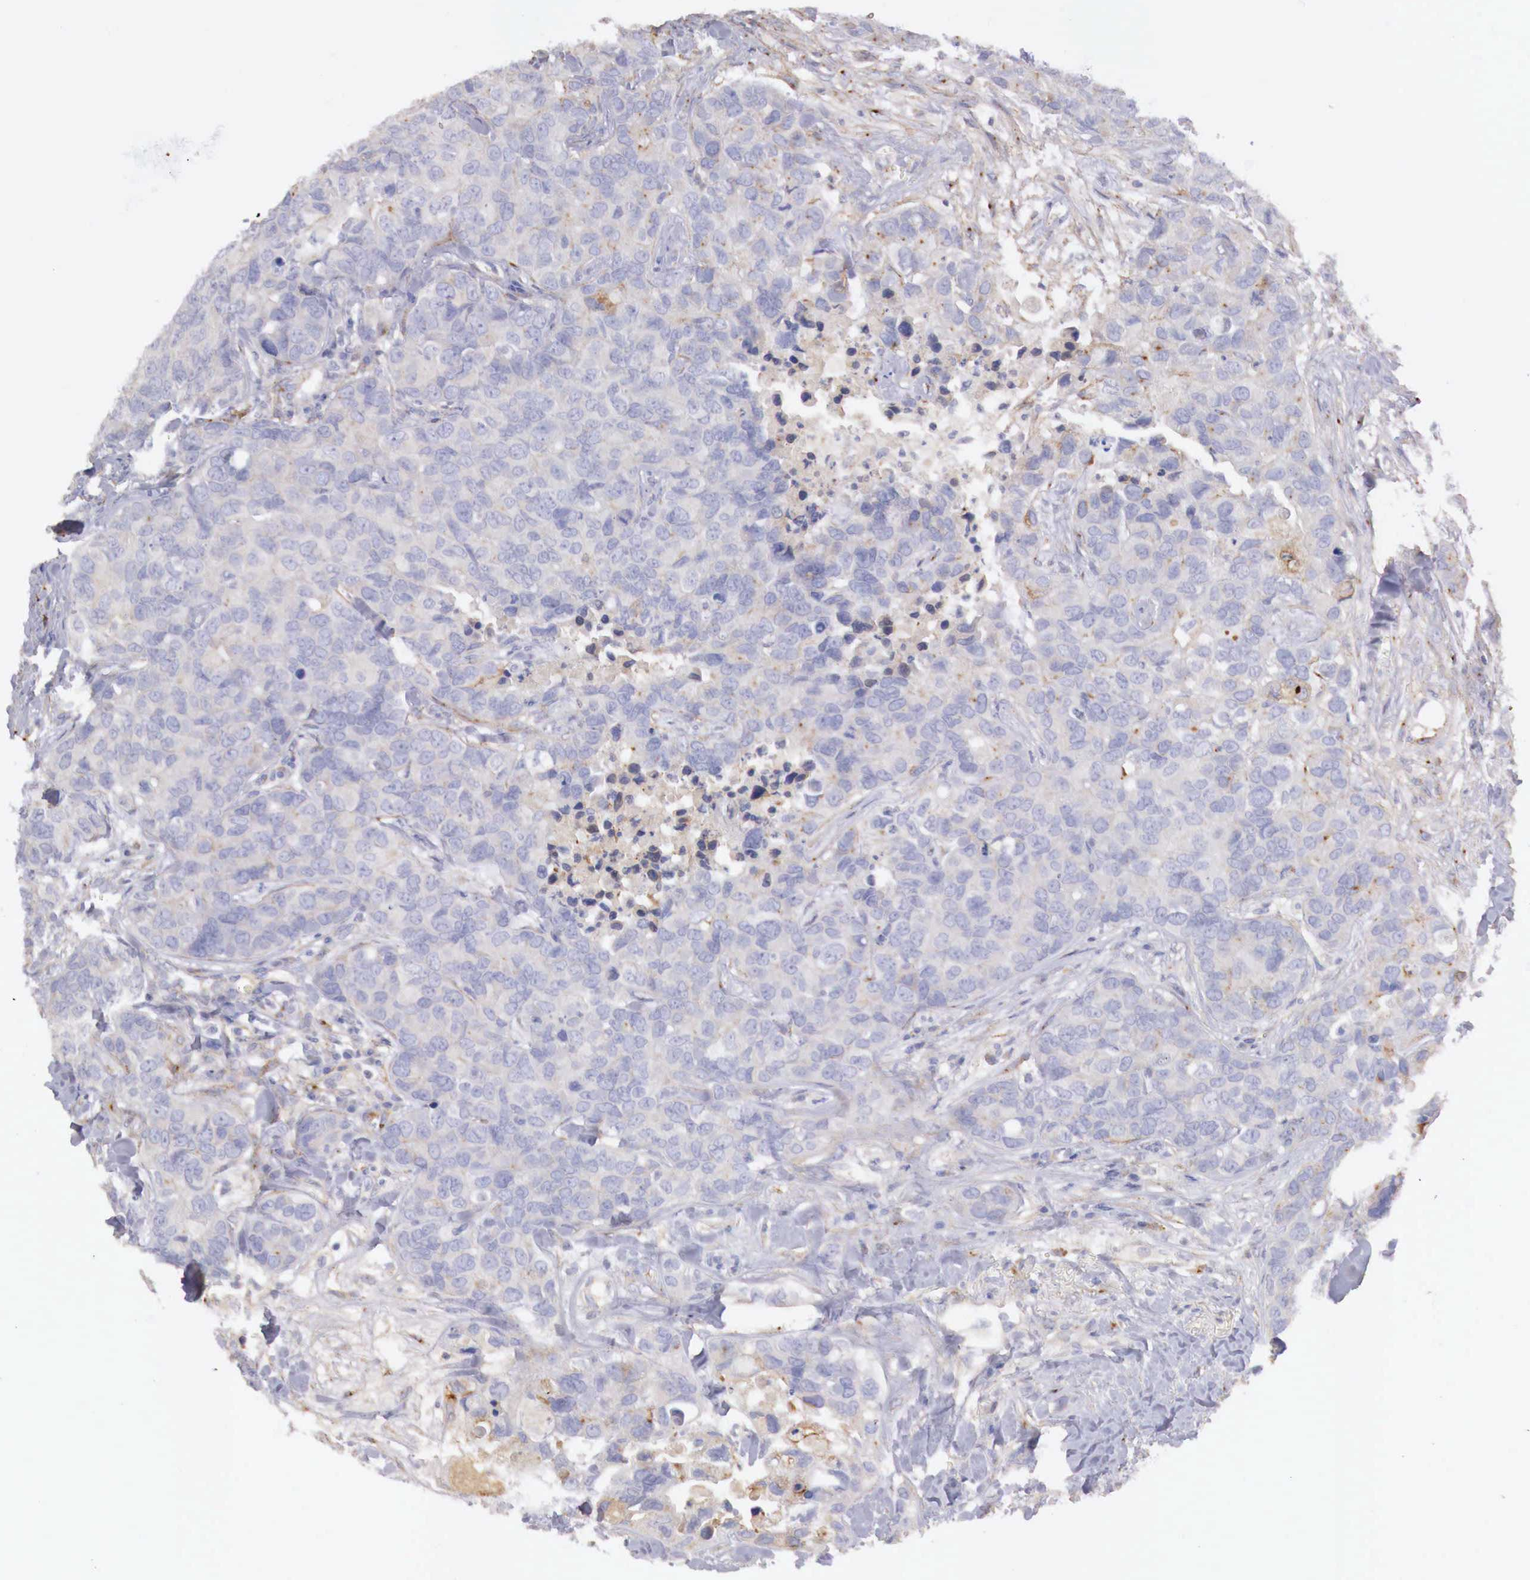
{"staining": {"intensity": "negative", "quantity": "none", "location": "none"}, "tissue": "breast cancer", "cell_type": "Tumor cells", "image_type": "cancer", "snomed": [{"axis": "morphology", "description": "Duct carcinoma"}, {"axis": "topography", "description": "Breast"}], "caption": "Tumor cells show no significant expression in breast intraductal carcinoma.", "gene": "KLHDC7B", "patient": {"sex": "female", "age": 91}}